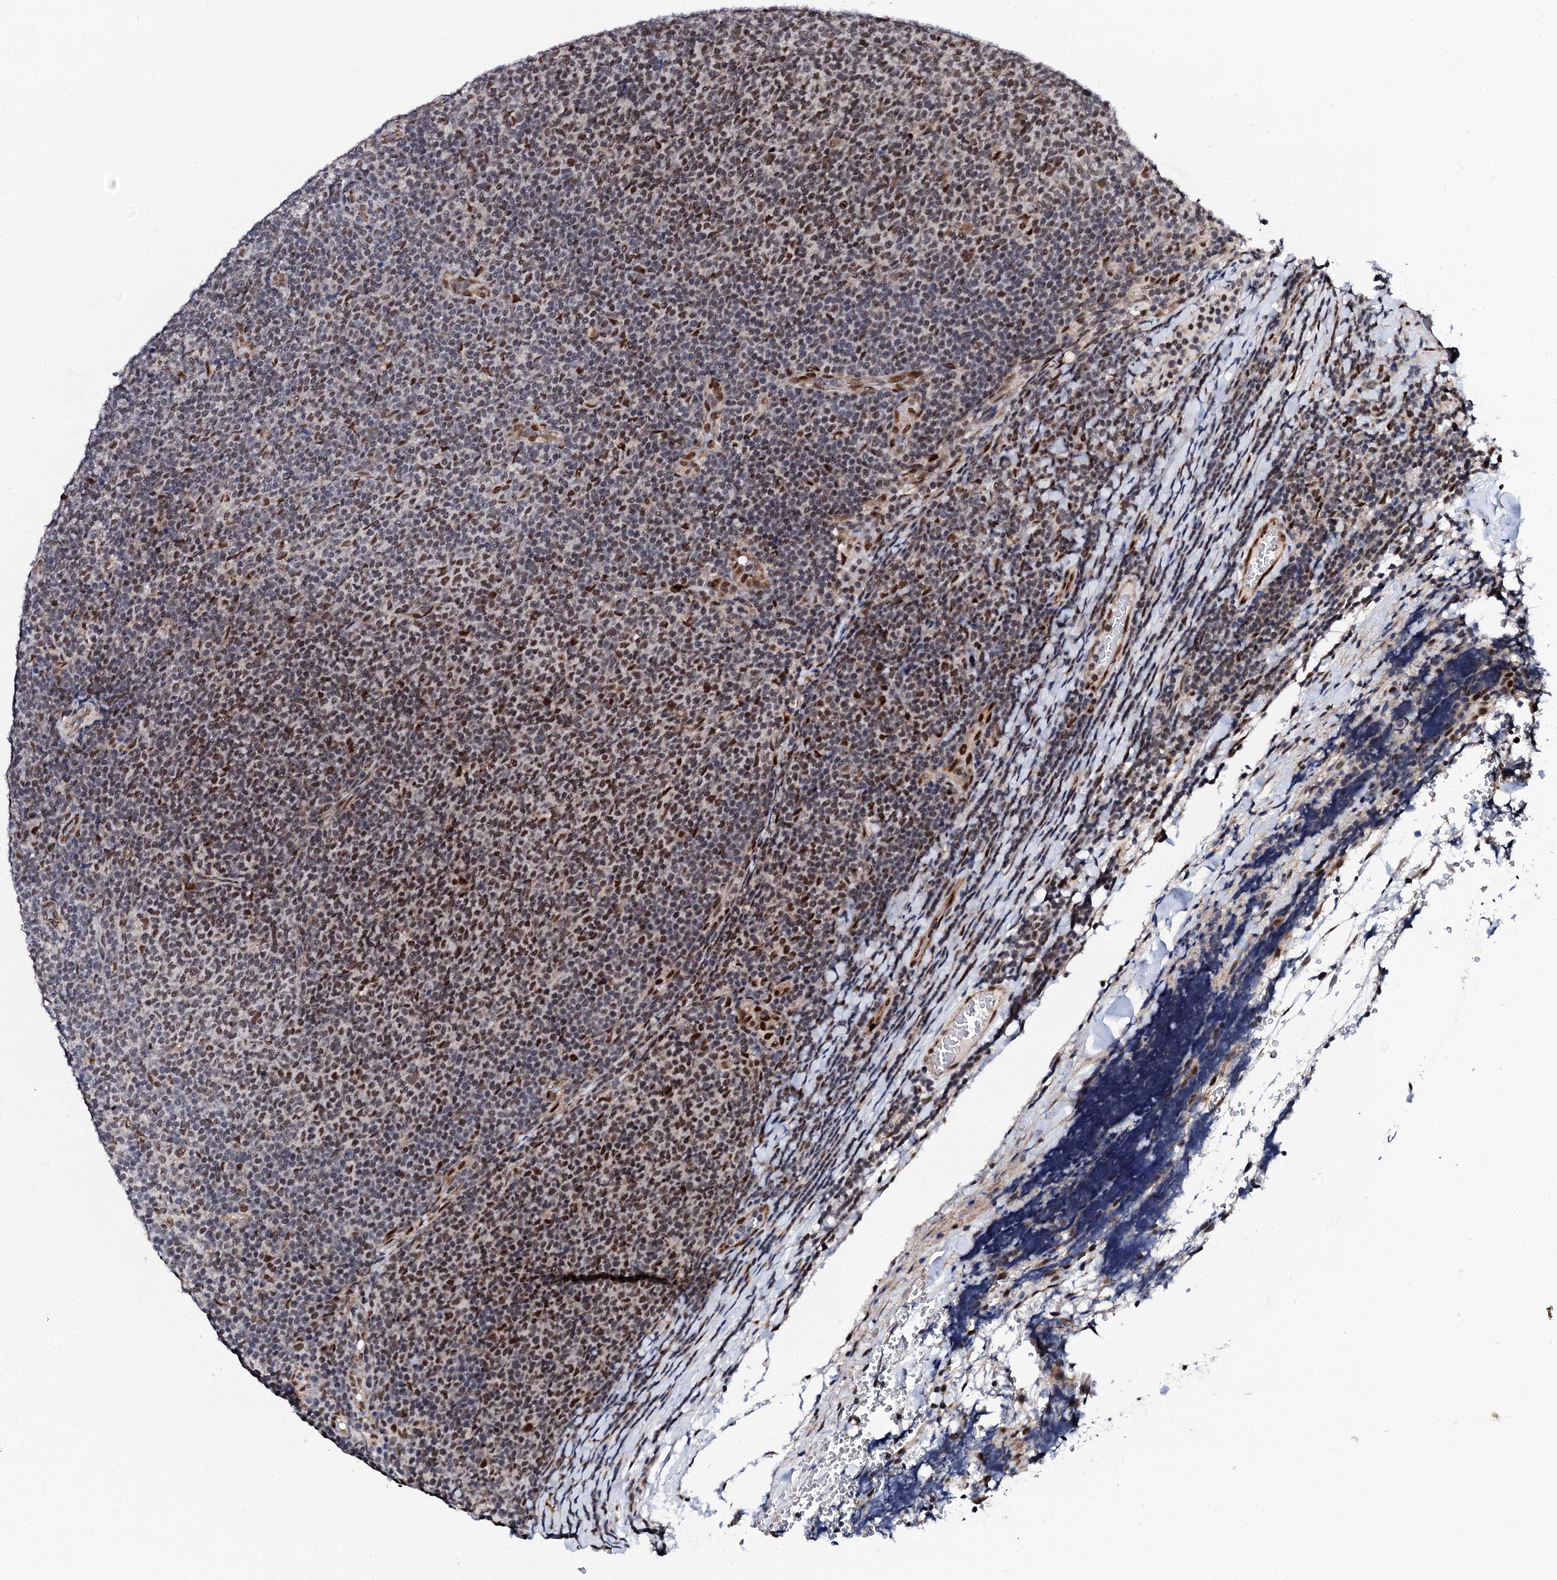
{"staining": {"intensity": "strong", "quantity": "25%-75%", "location": "nuclear"}, "tissue": "lymphoma", "cell_type": "Tumor cells", "image_type": "cancer", "snomed": [{"axis": "morphology", "description": "Malignant lymphoma, non-Hodgkin's type, Low grade"}, {"axis": "topography", "description": "Lymph node"}], "caption": "Tumor cells exhibit strong nuclear staining in about 25%-75% of cells in lymphoma.", "gene": "CSTF3", "patient": {"sex": "male", "age": 66}}